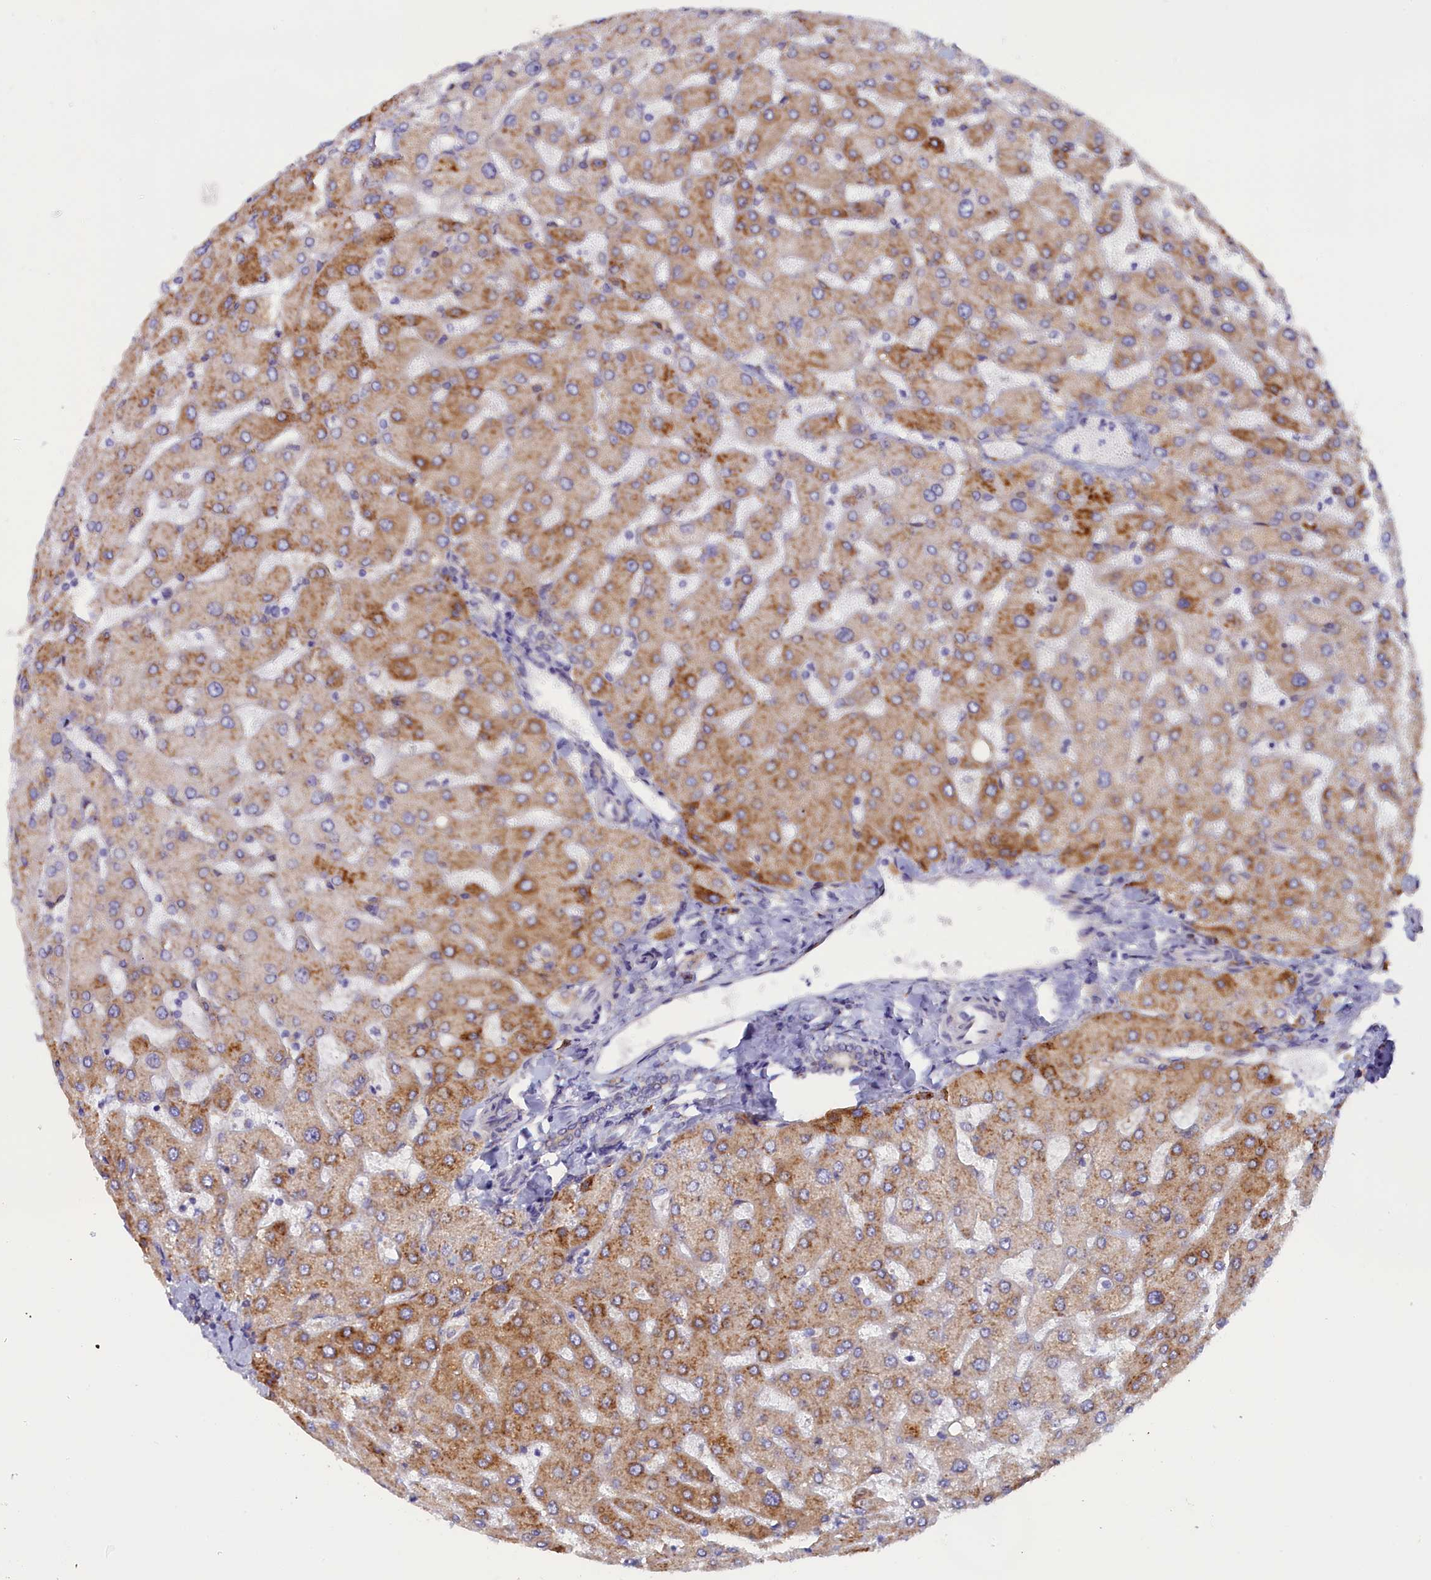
{"staining": {"intensity": "negative", "quantity": "none", "location": "none"}, "tissue": "liver", "cell_type": "Cholangiocytes", "image_type": "normal", "snomed": [{"axis": "morphology", "description": "Normal tissue, NOS"}, {"axis": "topography", "description": "Liver"}], "caption": "High power microscopy histopathology image of an immunohistochemistry (IHC) histopathology image of normal liver, revealing no significant positivity in cholangiocytes. Brightfield microscopy of immunohistochemistry (IHC) stained with DAB (brown) and hematoxylin (blue), captured at high magnification.", "gene": "CCDC68", "patient": {"sex": "male", "age": 55}}